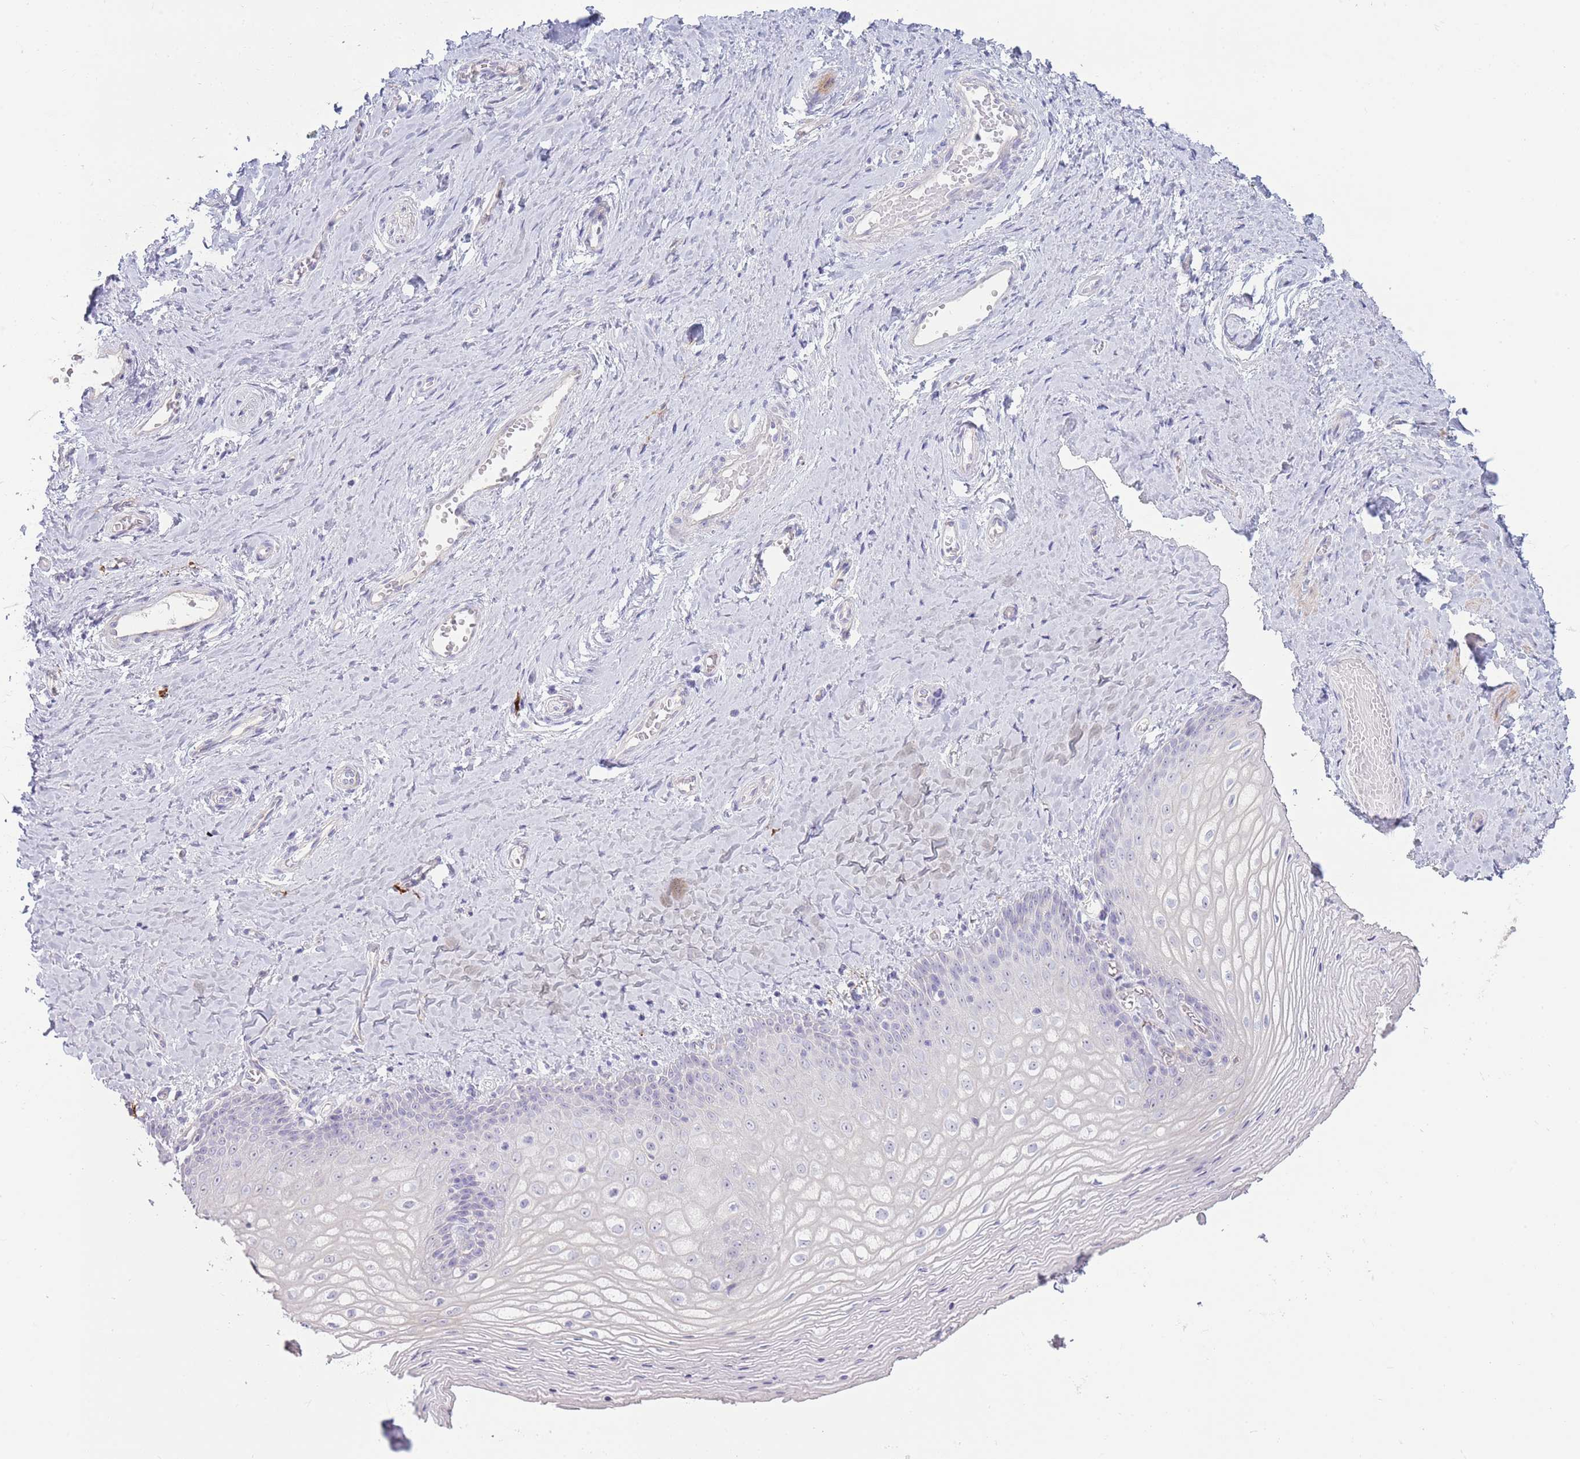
{"staining": {"intensity": "negative", "quantity": "none", "location": "none"}, "tissue": "vagina", "cell_type": "Squamous epithelial cells", "image_type": "normal", "snomed": [{"axis": "morphology", "description": "Normal tissue, NOS"}, {"axis": "topography", "description": "Vagina"}], "caption": "The histopathology image shows no significant positivity in squamous epithelial cells of vagina. (DAB (3,3'-diaminobenzidine) IHC with hematoxylin counter stain).", "gene": "UTP14A", "patient": {"sex": "female", "age": 65}}